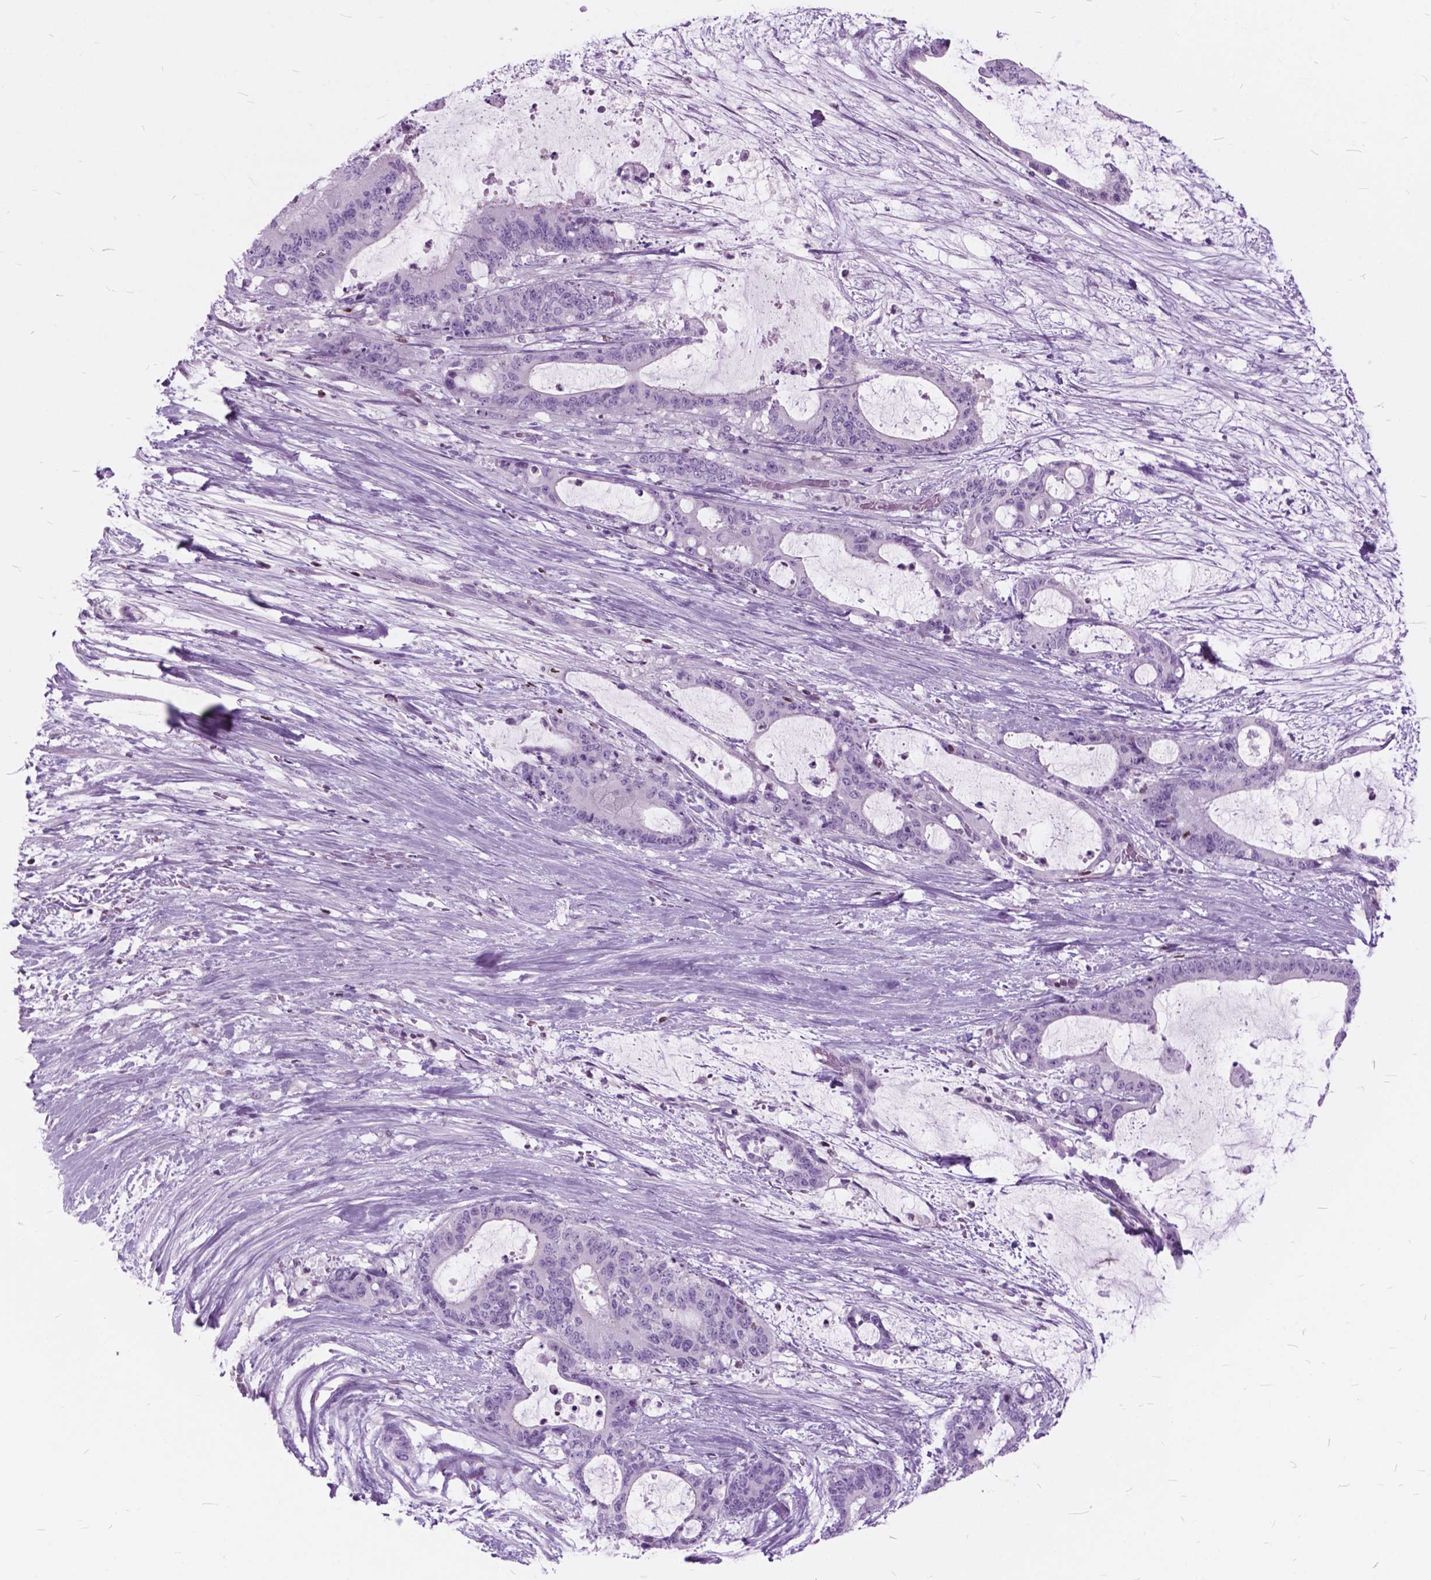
{"staining": {"intensity": "negative", "quantity": "none", "location": "none"}, "tissue": "liver cancer", "cell_type": "Tumor cells", "image_type": "cancer", "snomed": [{"axis": "morphology", "description": "Normal tissue, NOS"}, {"axis": "morphology", "description": "Cholangiocarcinoma"}, {"axis": "topography", "description": "Liver"}, {"axis": "topography", "description": "Peripheral nerve tissue"}], "caption": "Immunohistochemistry micrograph of liver cancer (cholangiocarcinoma) stained for a protein (brown), which exhibits no expression in tumor cells. (DAB IHC with hematoxylin counter stain).", "gene": "SP140", "patient": {"sex": "female", "age": 73}}